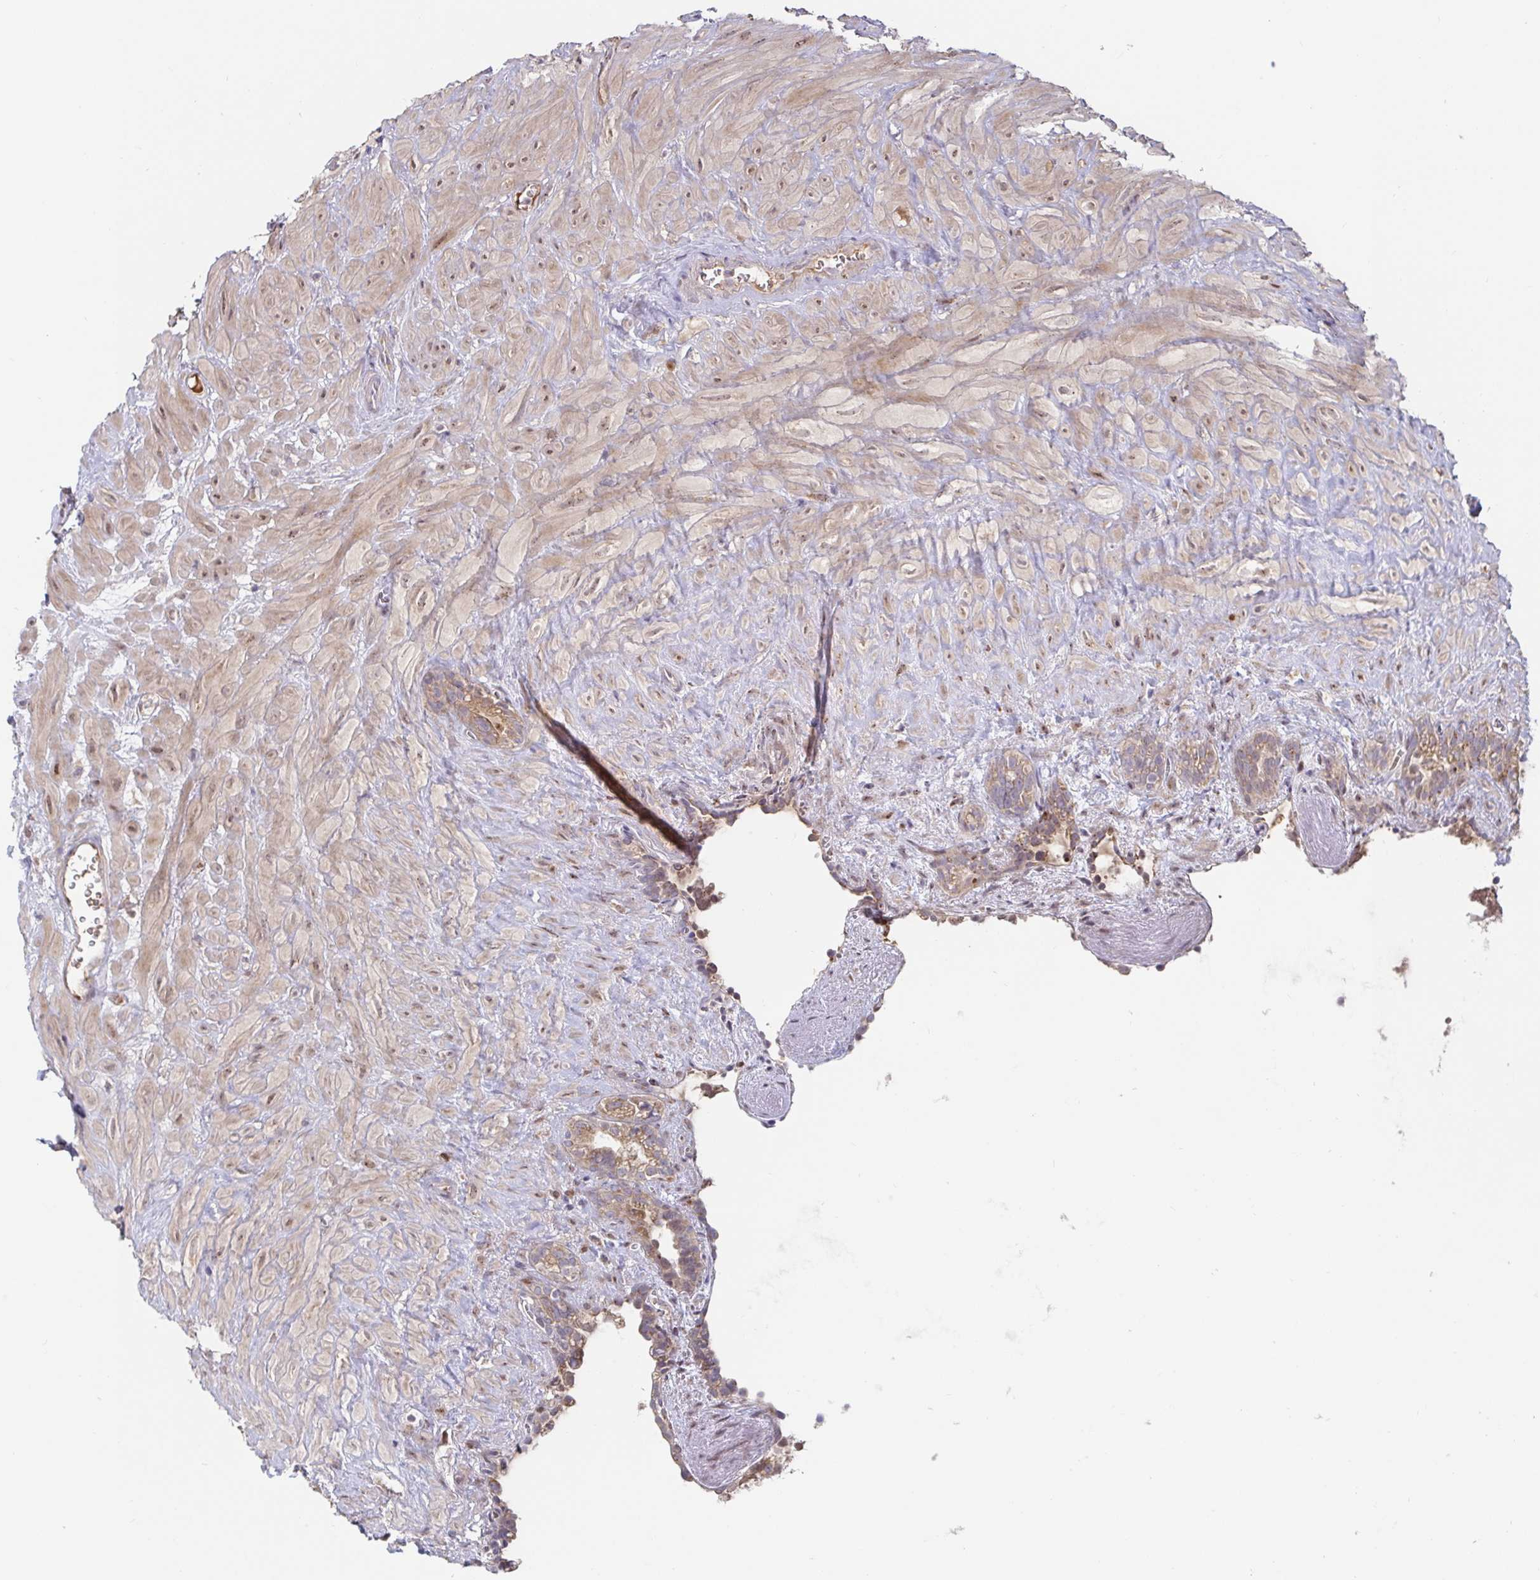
{"staining": {"intensity": "moderate", "quantity": ">75%", "location": "cytoplasmic/membranous"}, "tissue": "seminal vesicle", "cell_type": "Glandular cells", "image_type": "normal", "snomed": [{"axis": "morphology", "description": "Normal tissue, NOS"}, {"axis": "topography", "description": "Seminal veicle"}], "caption": "Seminal vesicle stained with DAB (3,3'-diaminobenzidine) immunohistochemistry displays medium levels of moderate cytoplasmic/membranous expression in approximately >75% of glandular cells. The staining was performed using DAB to visualize the protein expression in brown, while the nuclei were stained in blue with hematoxylin (Magnification: 20x).", "gene": "LARP1", "patient": {"sex": "male", "age": 76}}